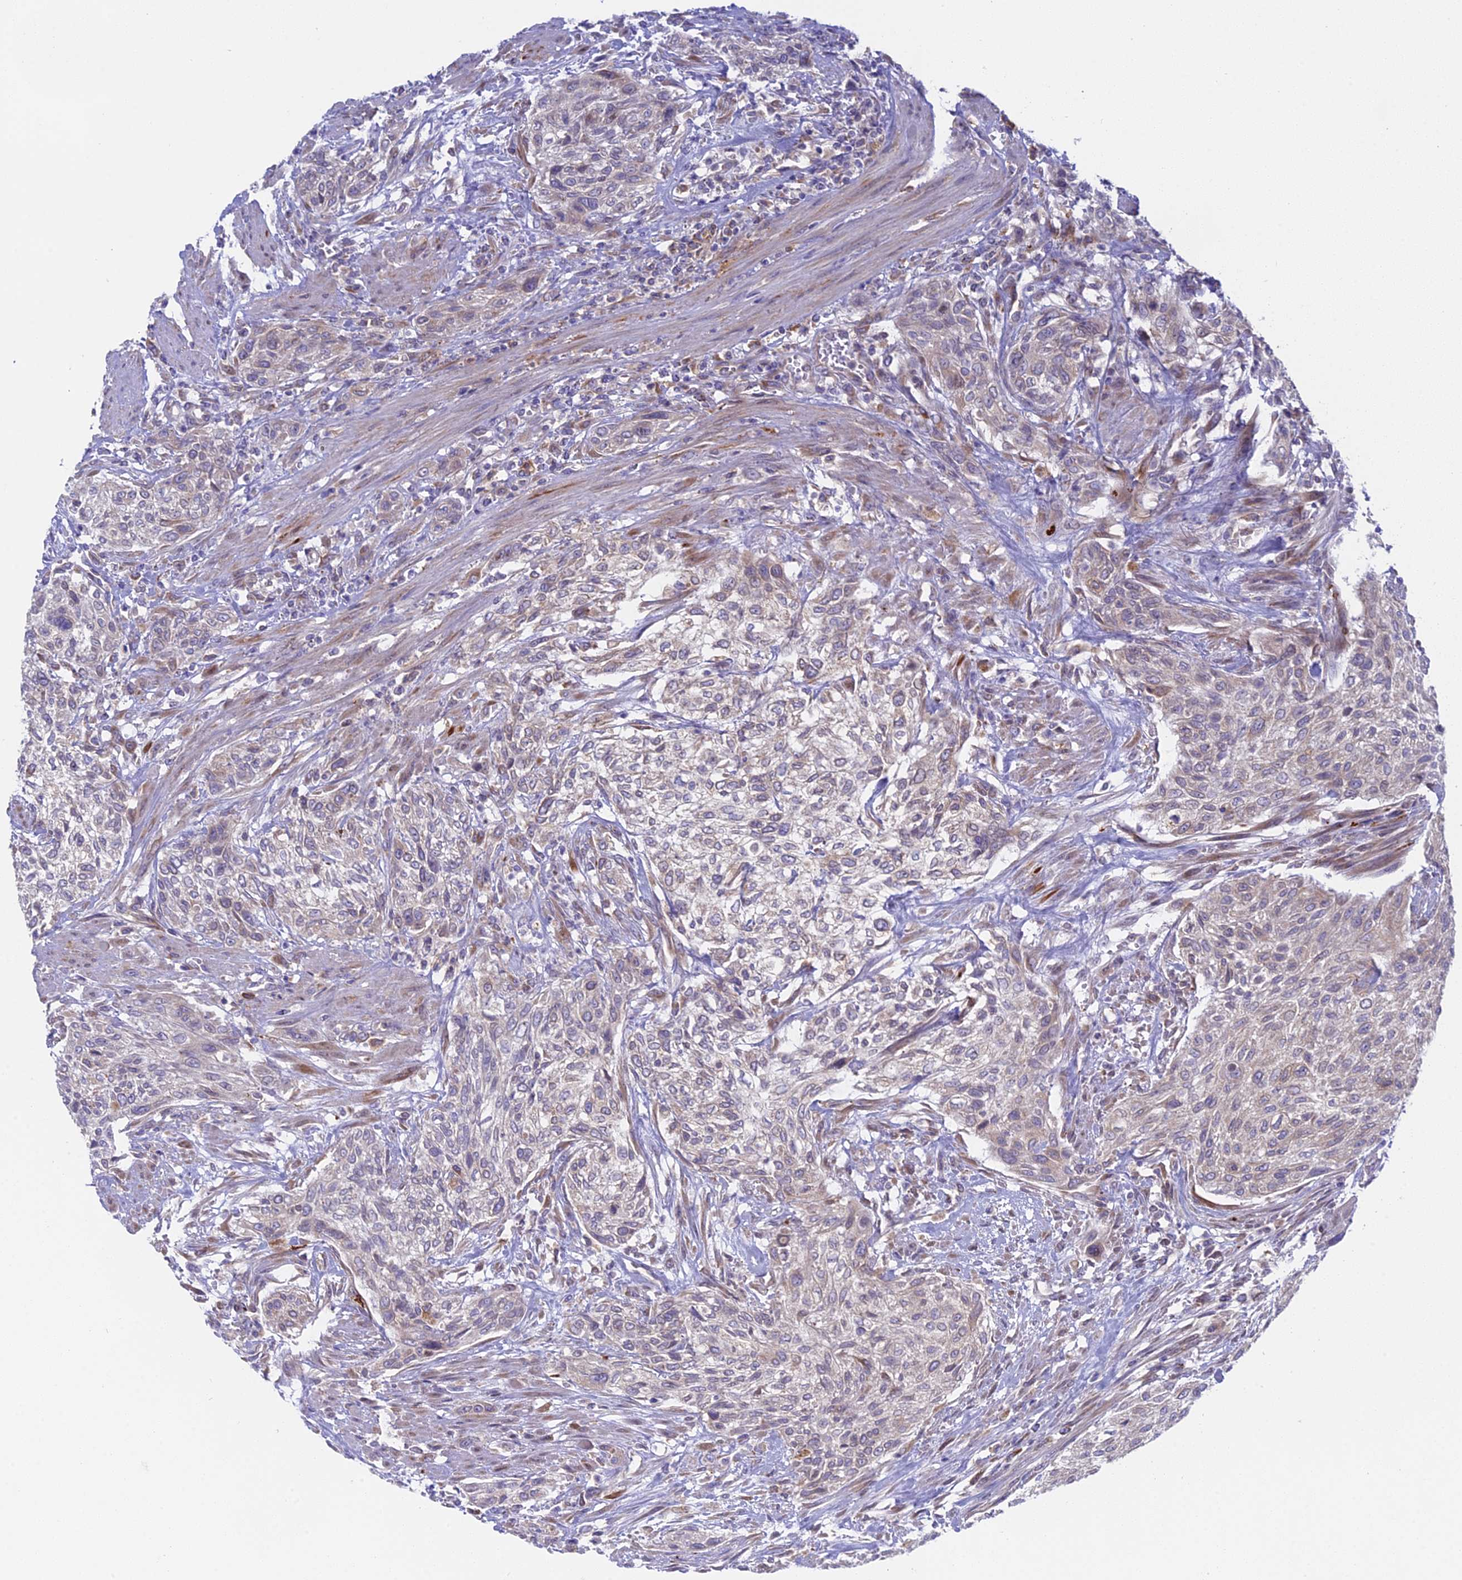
{"staining": {"intensity": "negative", "quantity": "none", "location": "none"}, "tissue": "urothelial cancer", "cell_type": "Tumor cells", "image_type": "cancer", "snomed": [{"axis": "morphology", "description": "Urothelial carcinoma, High grade"}, {"axis": "topography", "description": "Urinary bladder"}], "caption": "Immunohistochemical staining of human urothelial carcinoma (high-grade) demonstrates no significant positivity in tumor cells.", "gene": "TLCD1", "patient": {"sex": "male", "age": 35}}